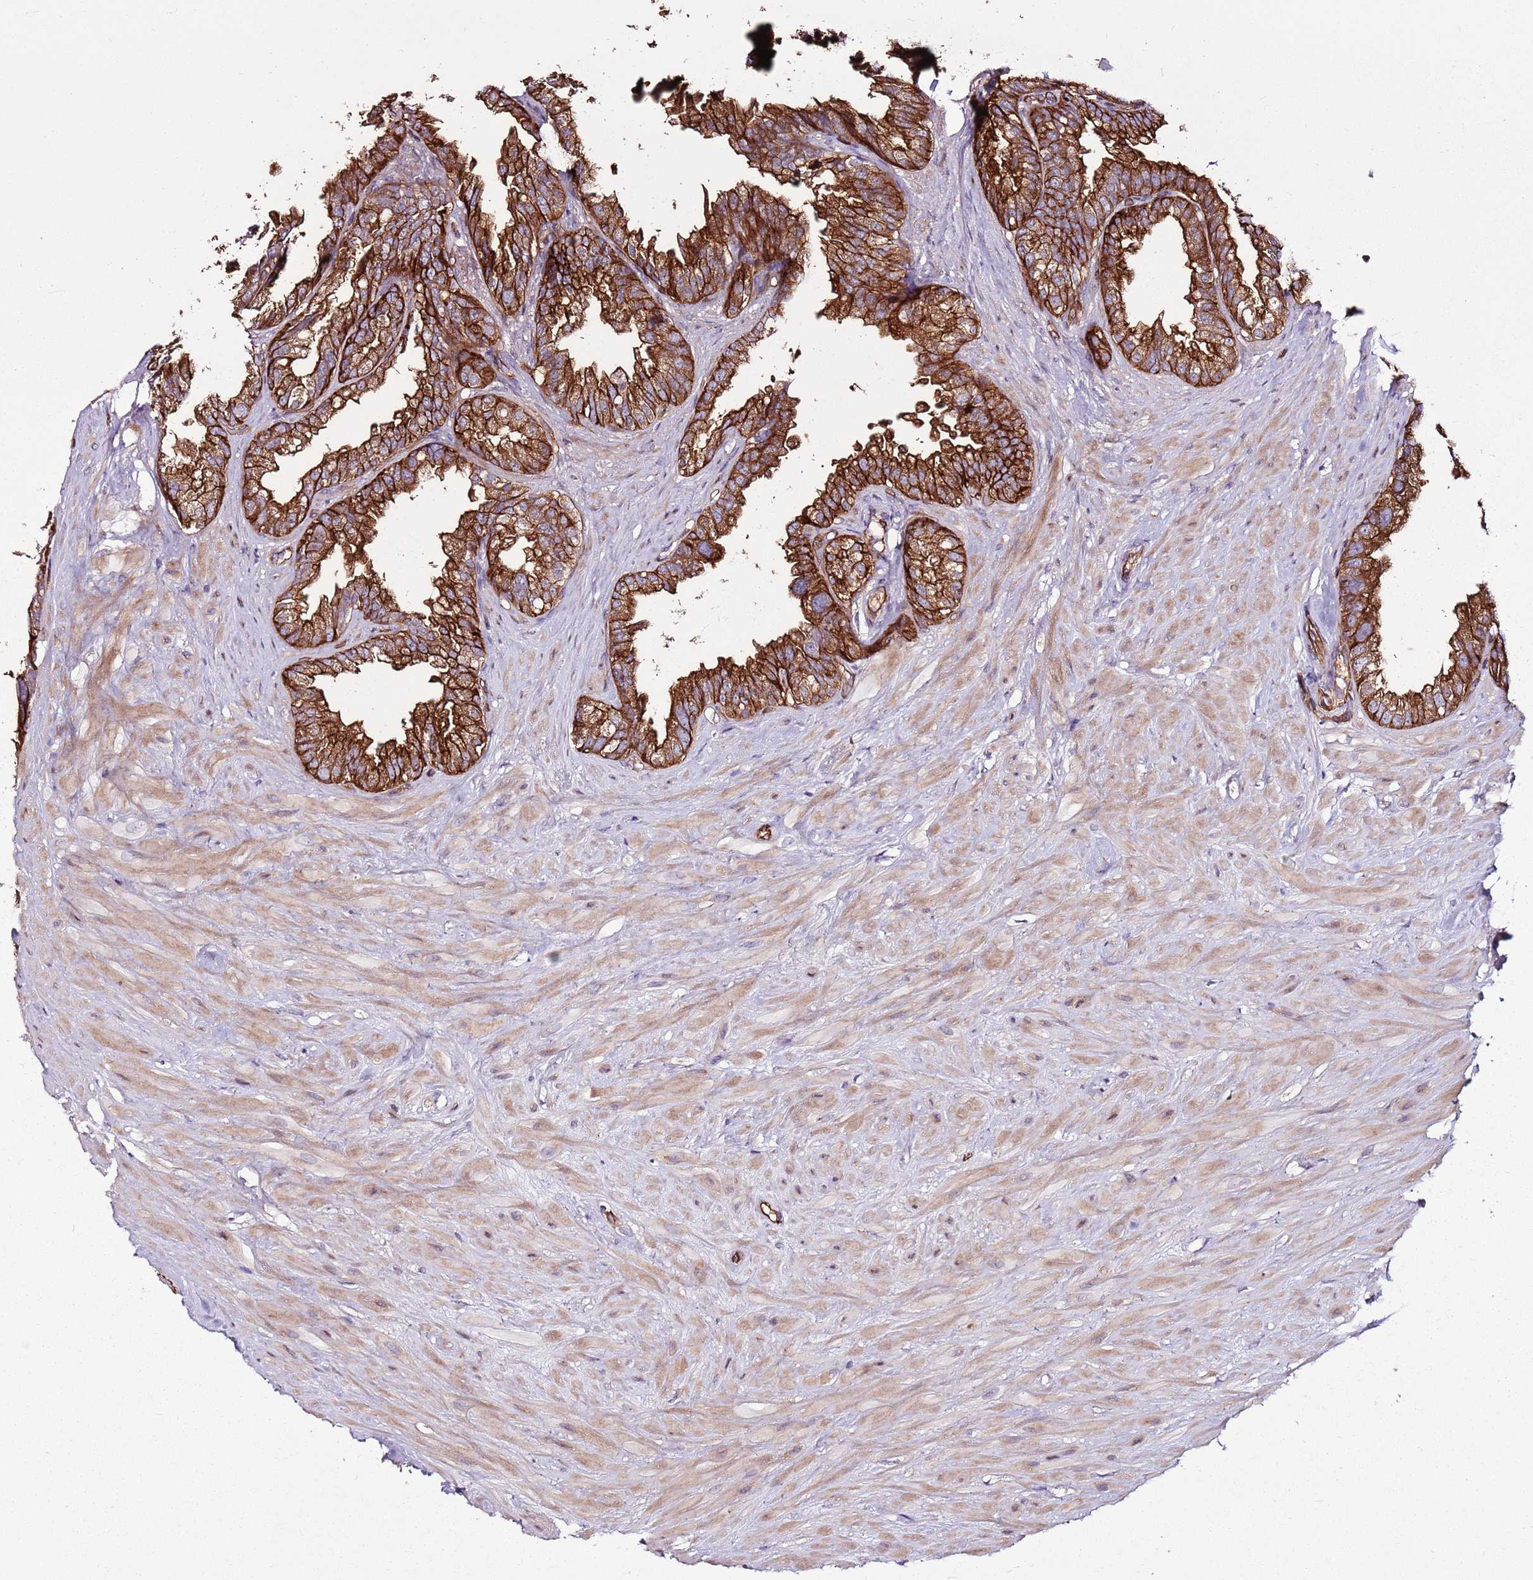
{"staining": {"intensity": "strong", "quantity": ">75%", "location": "cytoplasmic/membranous"}, "tissue": "seminal vesicle", "cell_type": "Glandular cells", "image_type": "normal", "snomed": [{"axis": "morphology", "description": "Normal tissue, NOS"}, {"axis": "topography", "description": "Seminal veicle"}], "caption": "This photomicrograph demonstrates IHC staining of unremarkable human seminal vesicle, with high strong cytoplasmic/membranous expression in about >75% of glandular cells.", "gene": "ZNF827", "patient": {"sex": "male", "age": 80}}